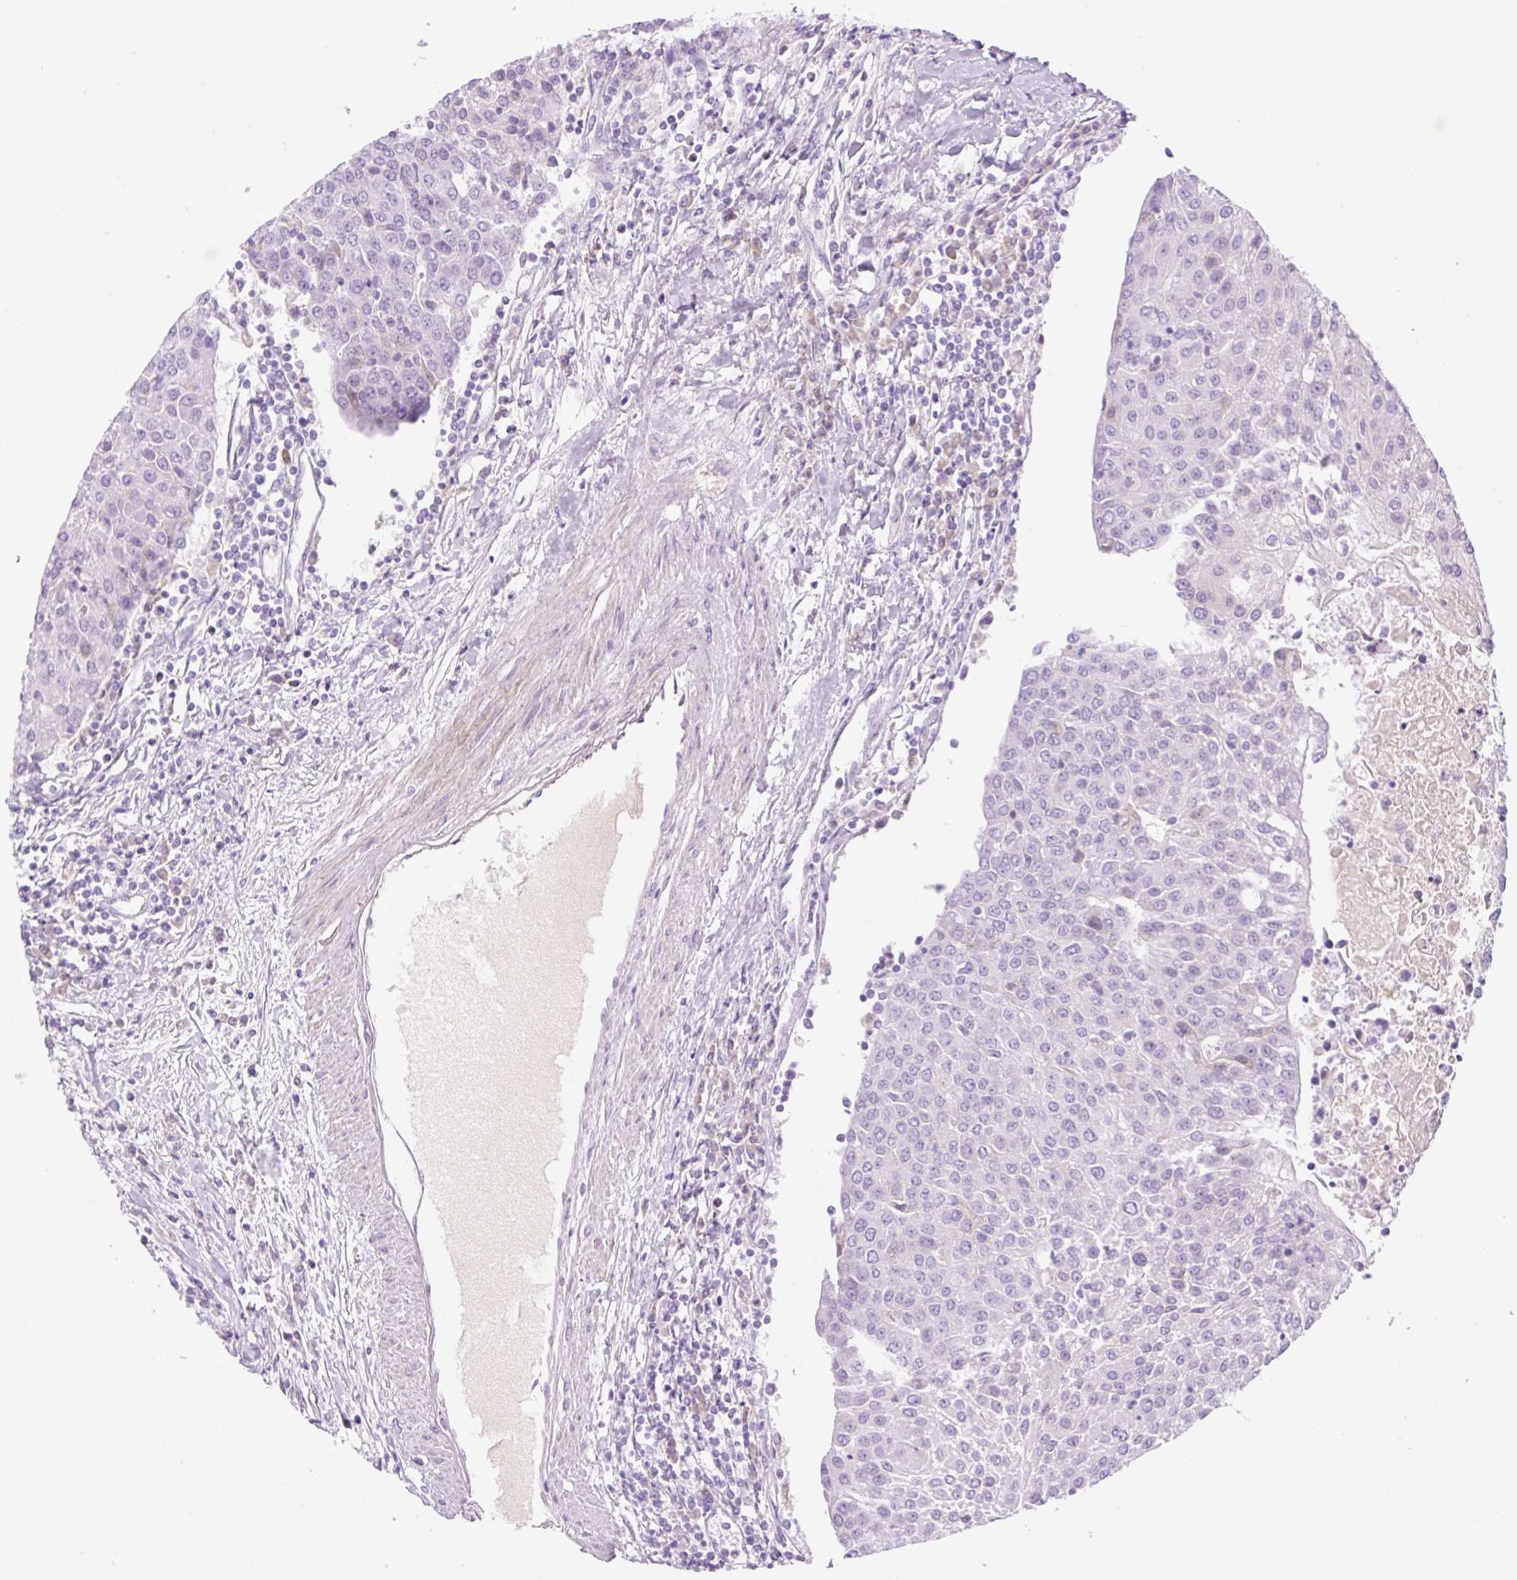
{"staining": {"intensity": "negative", "quantity": "none", "location": "none"}, "tissue": "urothelial cancer", "cell_type": "Tumor cells", "image_type": "cancer", "snomed": [{"axis": "morphology", "description": "Urothelial carcinoma, High grade"}, {"axis": "topography", "description": "Urinary bladder"}], "caption": "There is no significant positivity in tumor cells of urothelial cancer. (Stains: DAB immunohistochemistry with hematoxylin counter stain, Microscopy: brightfield microscopy at high magnification).", "gene": "PALM3", "patient": {"sex": "female", "age": 85}}